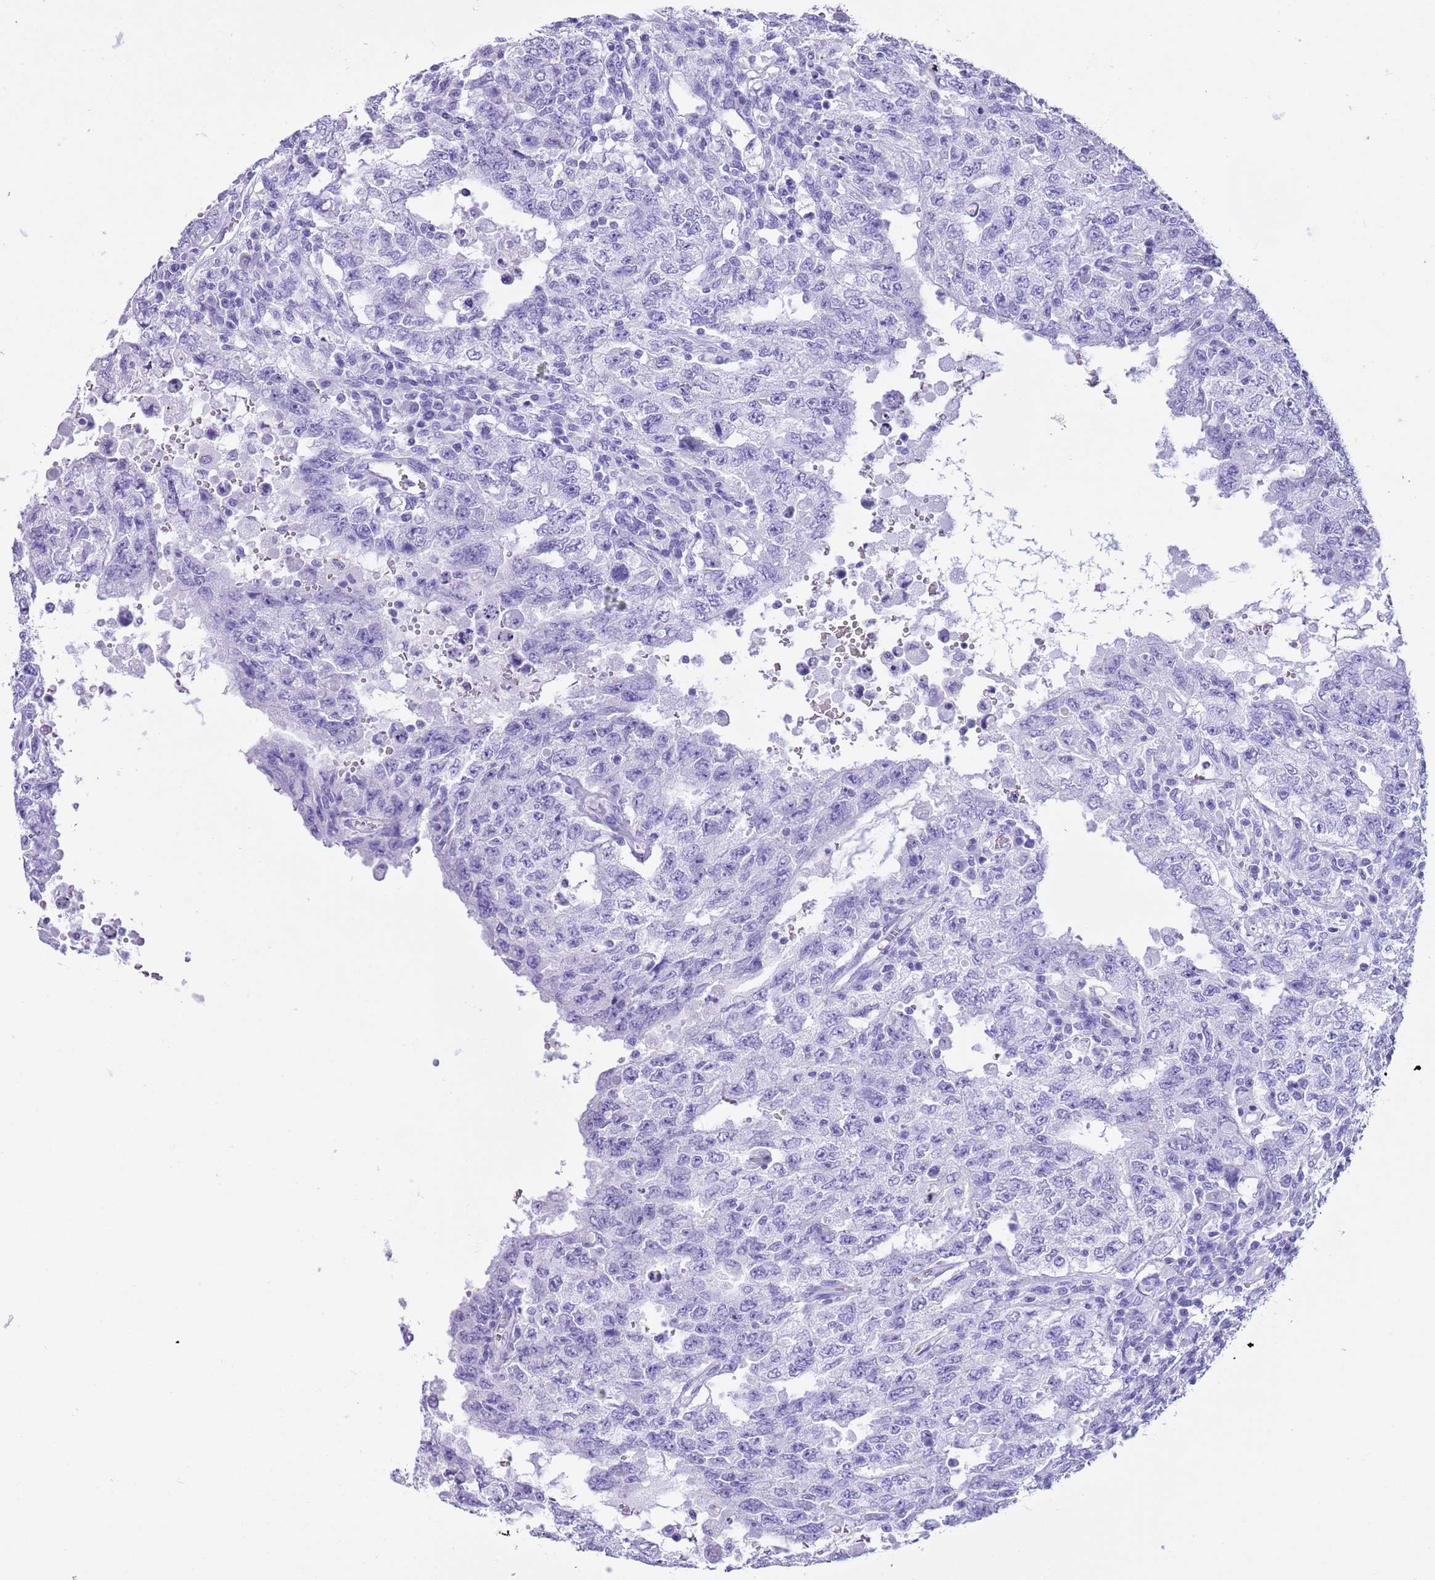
{"staining": {"intensity": "negative", "quantity": "none", "location": "none"}, "tissue": "testis cancer", "cell_type": "Tumor cells", "image_type": "cancer", "snomed": [{"axis": "morphology", "description": "Carcinoma, Embryonal, NOS"}, {"axis": "topography", "description": "Testis"}], "caption": "Immunohistochemical staining of human testis cancer shows no significant positivity in tumor cells.", "gene": "TMEM185B", "patient": {"sex": "male", "age": 26}}